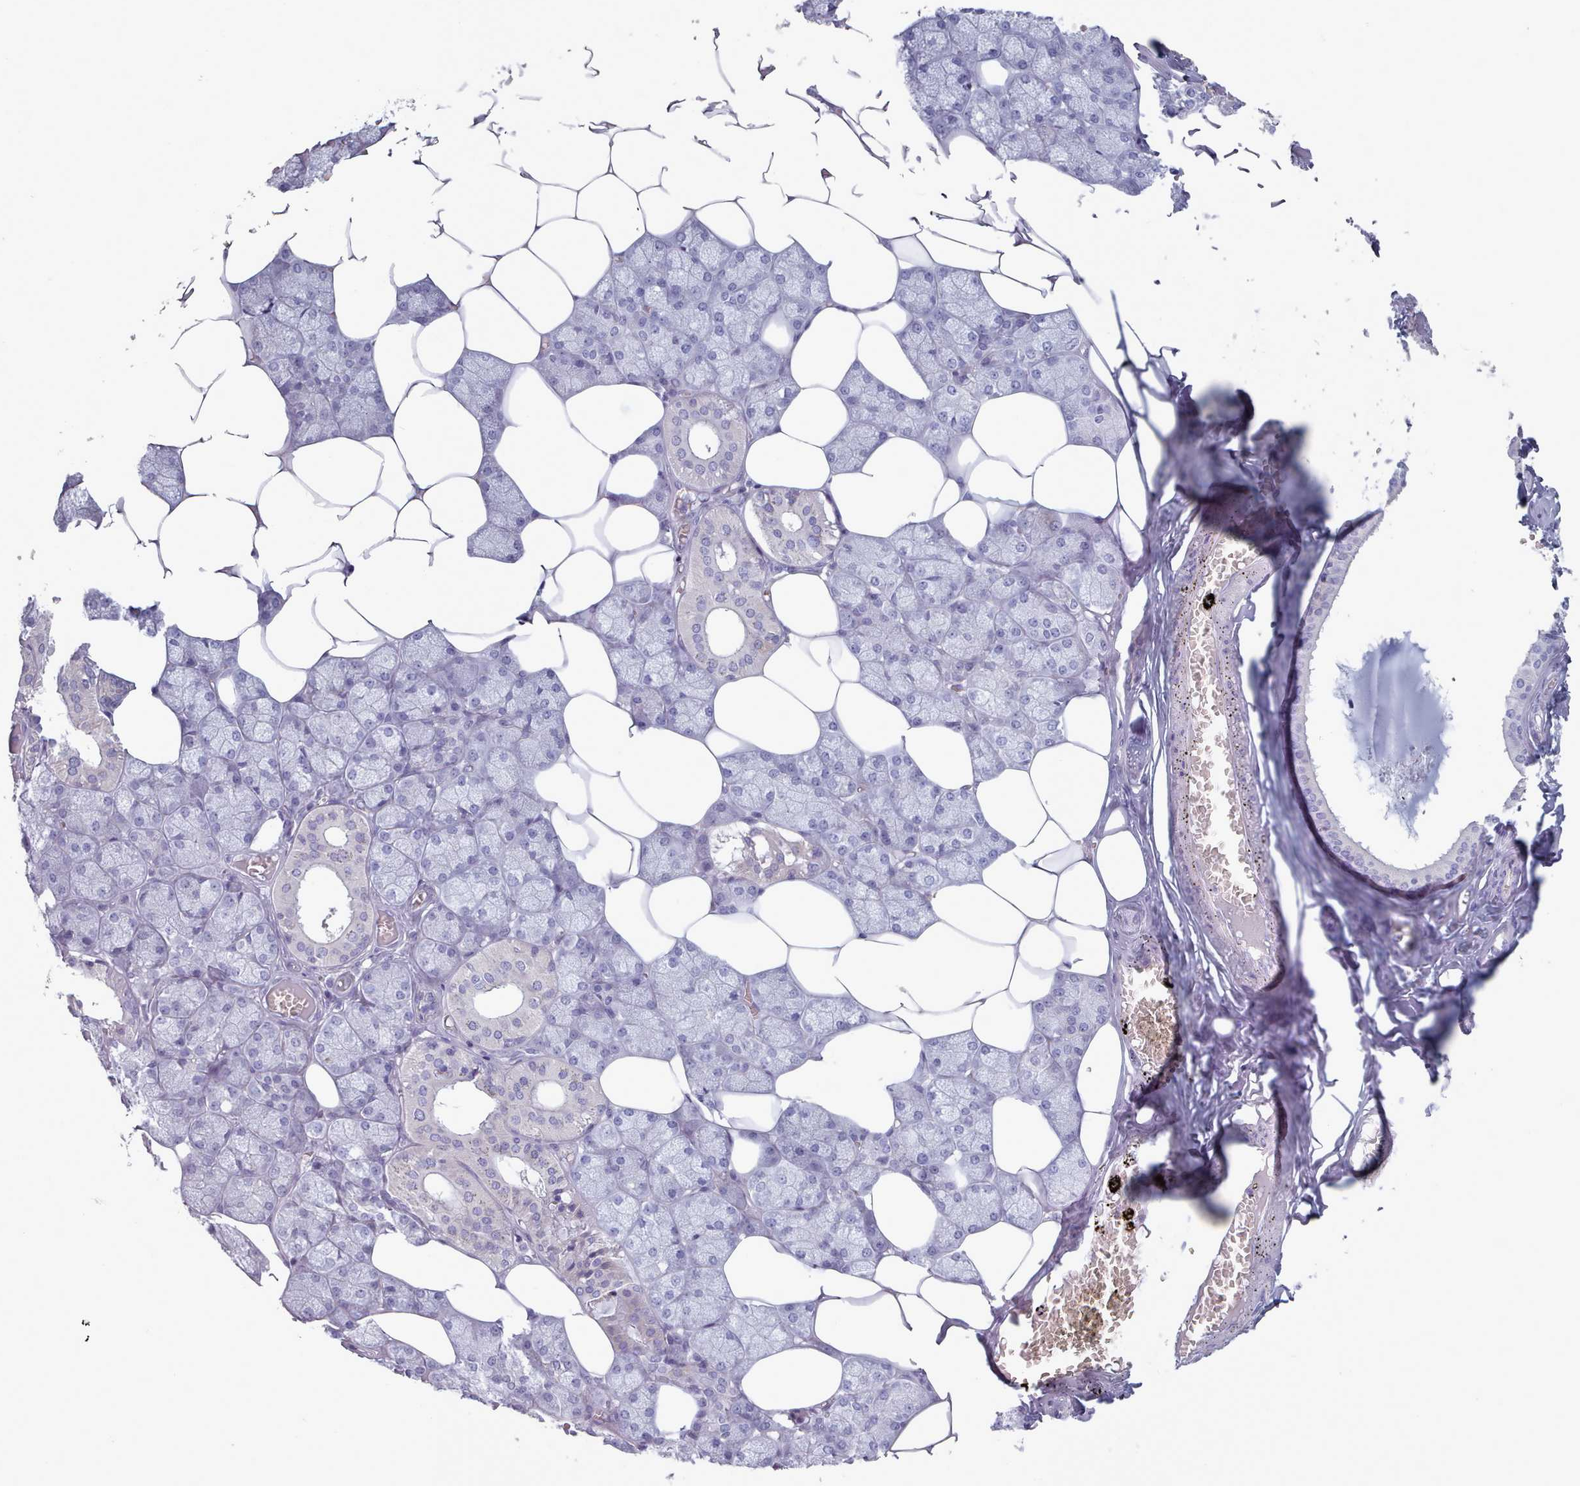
{"staining": {"intensity": "weak", "quantity": "<25%", "location": "cytoplasmic/membranous"}, "tissue": "salivary gland", "cell_type": "Glandular cells", "image_type": "normal", "snomed": [{"axis": "morphology", "description": "Normal tissue, NOS"}, {"axis": "topography", "description": "Salivary gland"}], "caption": "This image is of unremarkable salivary gland stained with IHC to label a protein in brown with the nuclei are counter-stained blue. There is no positivity in glandular cells.", "gene": "HAO1", "patient": {"sex": "male", "age": 62}}